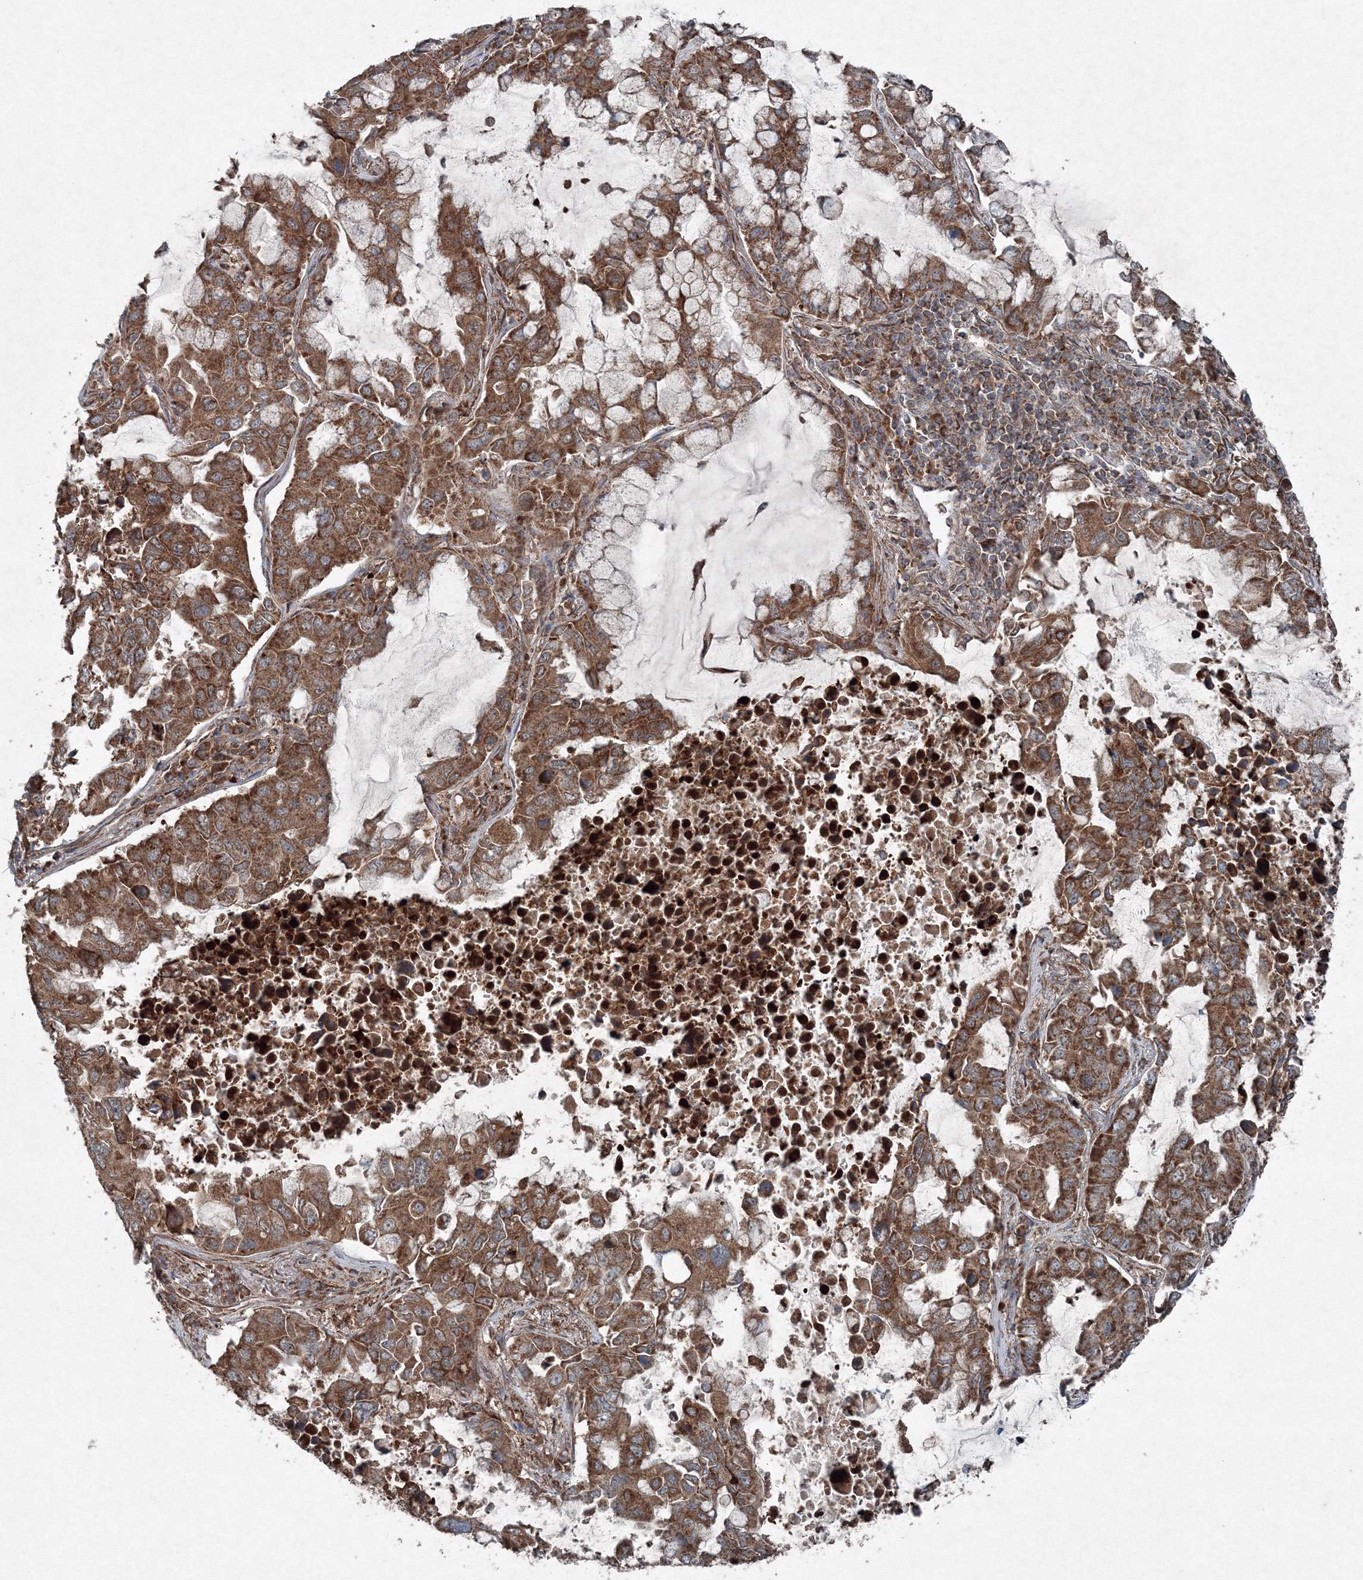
{"staining": {"intensity": "moderate", "quantity": ">75%", "location": "cytoplasmic/membranous"}, "tissue": "lung cancer", "cell_type": "Tumor cells", "image_type": "cancer", "snomed": [{"axis": "morphology", "description": "Adenocarcinoma, NOS"}, {"axis": "topography", "description": "Lung"}], "caption": "This image shows immunohistochemistry (IHC) staining of lung adenocarcinoma, with medium moderate cytoplasmic/membranous staining in approximately >75% of tumor cells.", "gene": "COPS7B", "patient": {"sex": "male", "age": 64}}